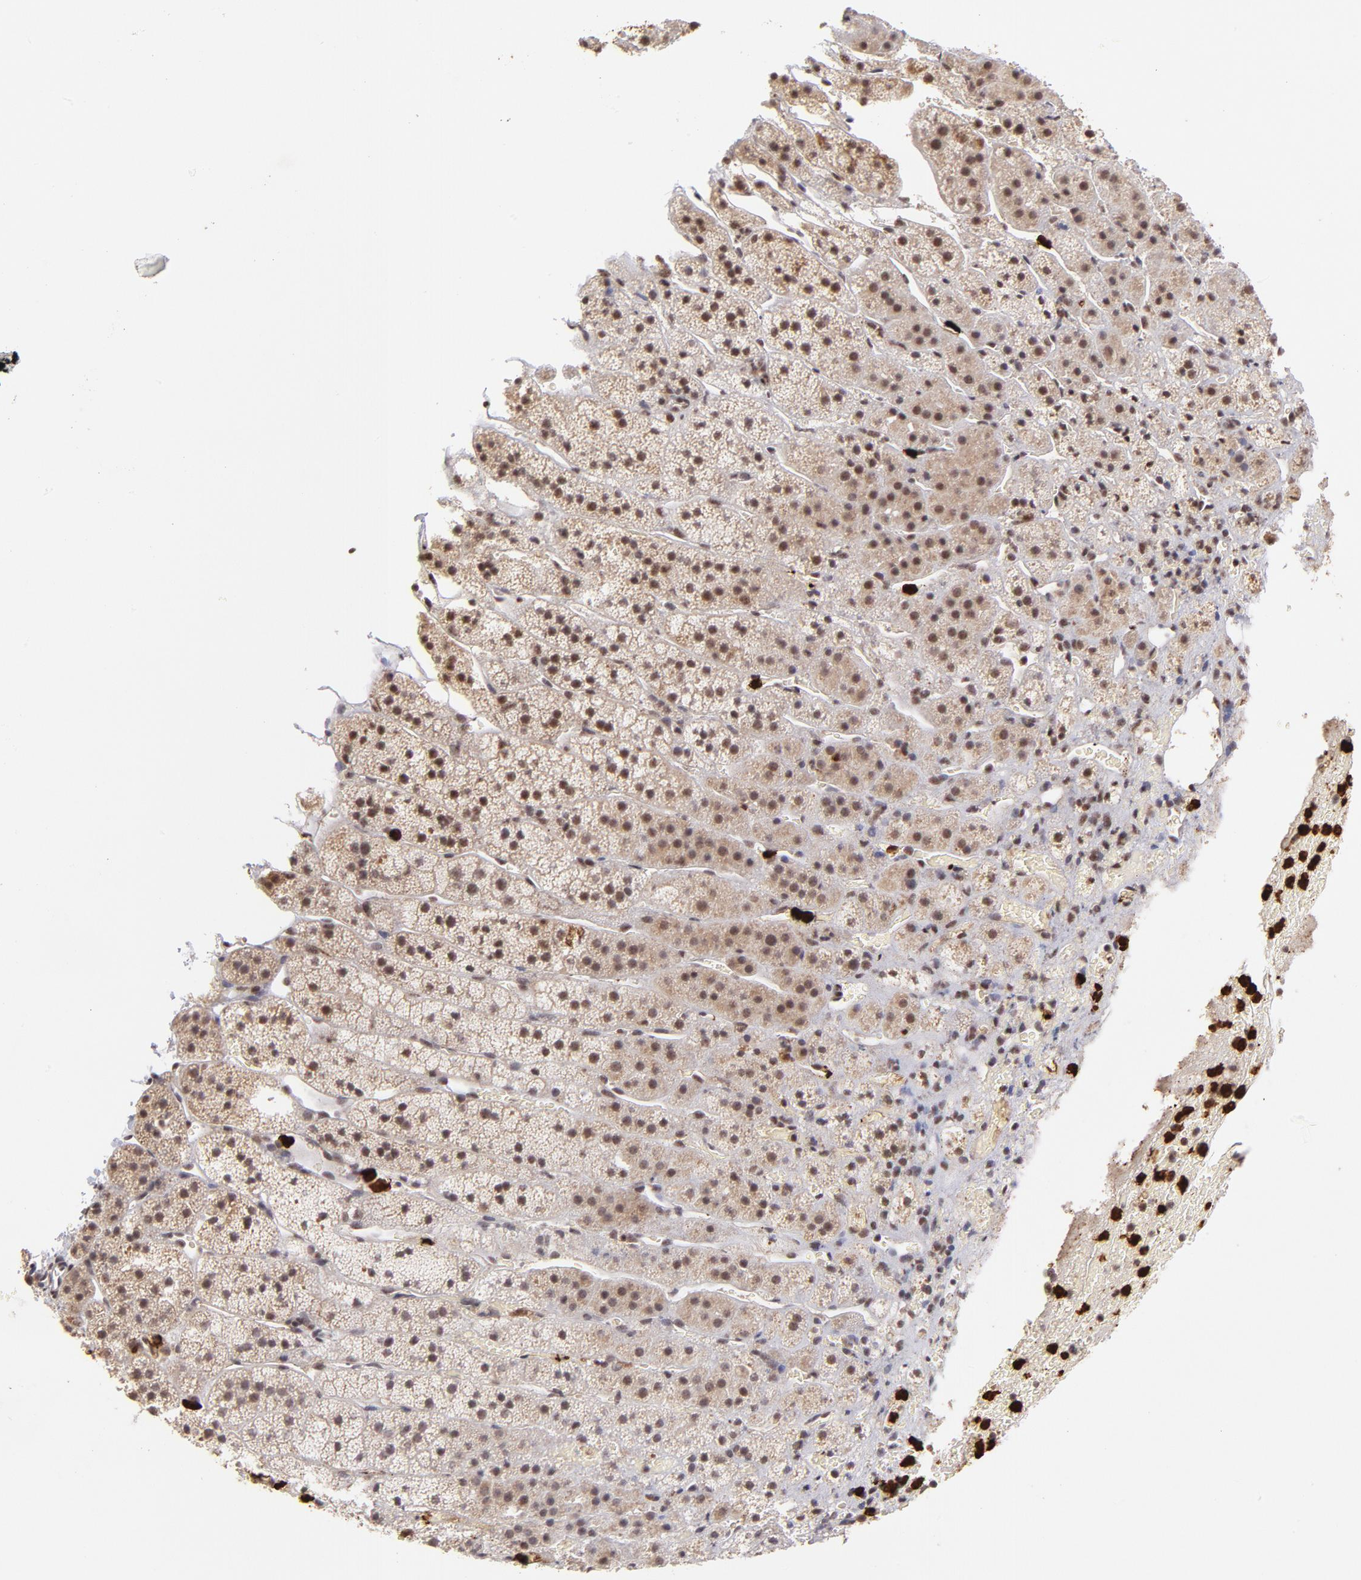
{"staining": {"intensity": "moderate", "quantity": ">75%", "location": "cytoplasmic/membranous,nuclear"}, "tissue": "adrenal gland", "cell_type": "Glandular cells", "image_type": "normal", "snomed": [{"axis": "morphology", "description": "Normal tissue, NOS"}, {"axis": "topography", "description": "Adrenal gland"}], "caption": "Protein positivity by immunohistochemistry shows moderate cytoplasmic/membranous,nuclear positivity in approximately >75% of glandular cells in benign adrenal gland.", "gene": "ZFX", "patient": {"sex": "female", "age": 44}}